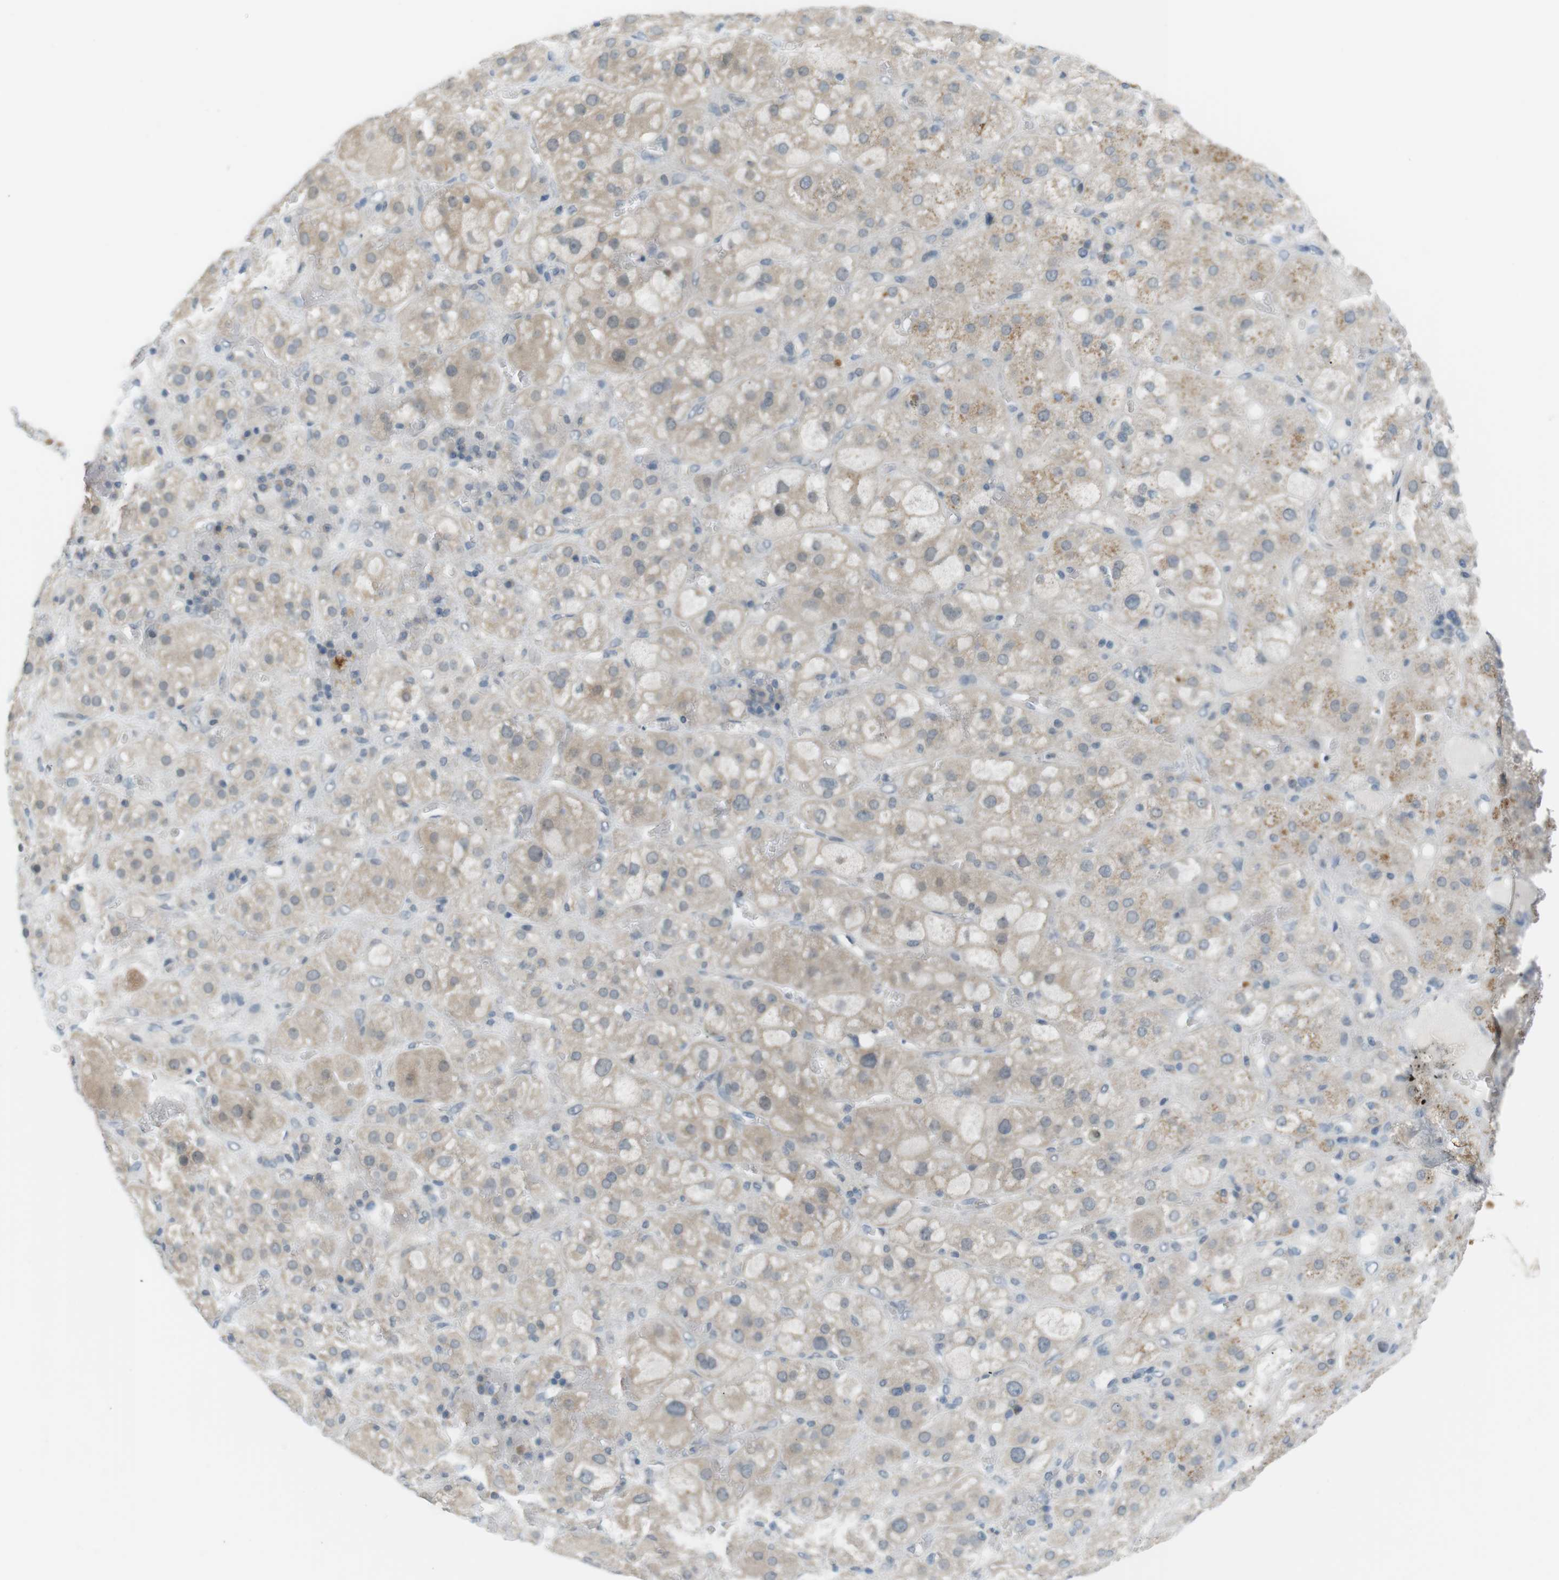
{"staining": {"intensity": "weak", "quantity": "<25%", "location": "cytoplasmic/membranous"}, "tissue": "adrenal gland", "cell_type": "Glandular cells", "image_type": "normal", "snomed": [{"axis": "morphology", "description": "Normal tissue, NOS"}, {"axis": "topography", "description": "Adrenal gland"}], "caption": "A photomicrograph of adrenal gland stained for a protein displays no brown staining in glandular cells. (DAB (3,3'-diaminobenzidine) immunohistochemistry (IHC) visualized using brightfield microscopy, high magnification).", "gene": "RTN3", "patient": {"sex": "female", "age": 47}}